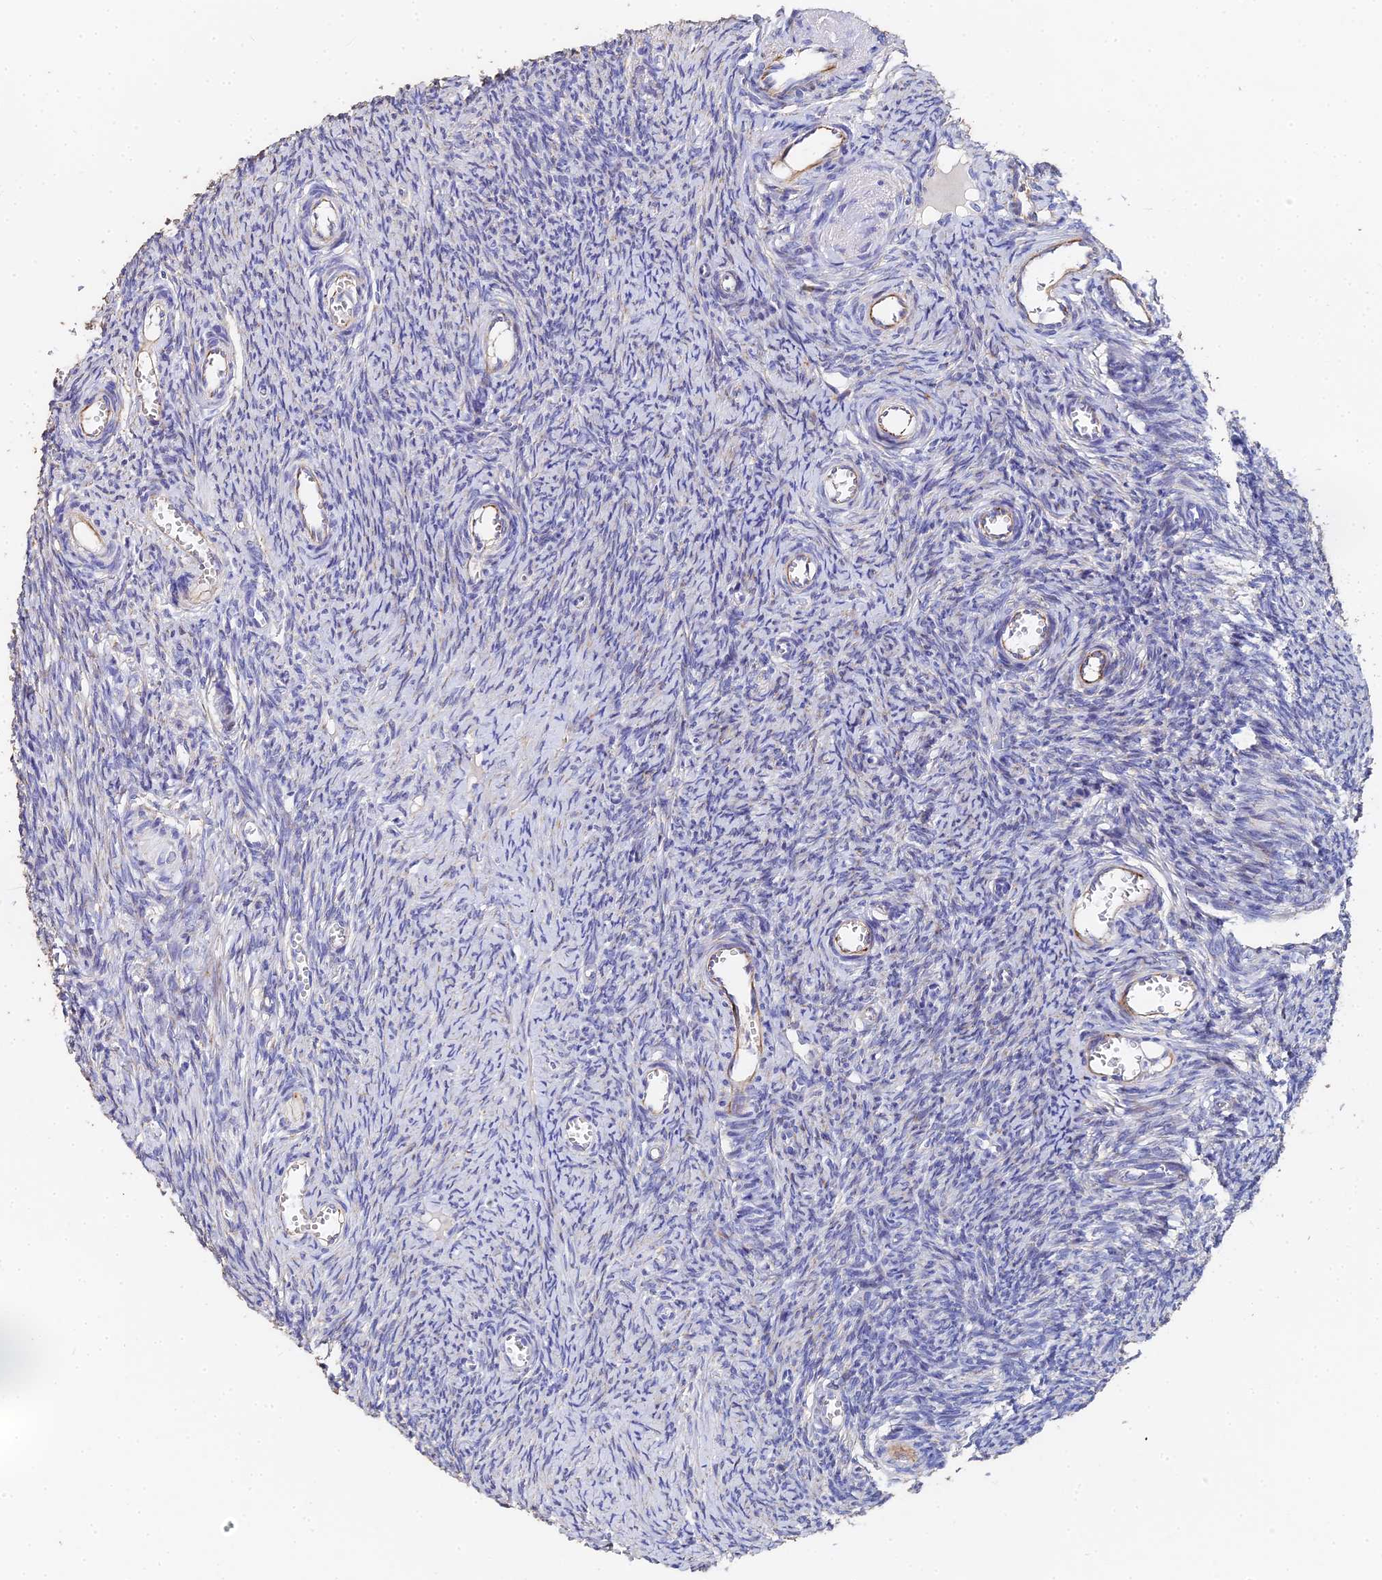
{"staining": {"intensity": "negative", "quantity": "none", "location": "none"}, "tissue": "ovary", "cell_type": "Ovarian stroma cells", "image_type": "normal", "snomed": [{"axis": "morphology", "description": "Normal tissue, NOS"}, {"axis": "topography", "description": "Ovary"}], "caption": "This is an IHC photomicrograph of normal ovary. There is no staining in ovarian stroma cells.", "gene": "ENSG00000268674", "patient": {"sex": "female", "age": 44}}